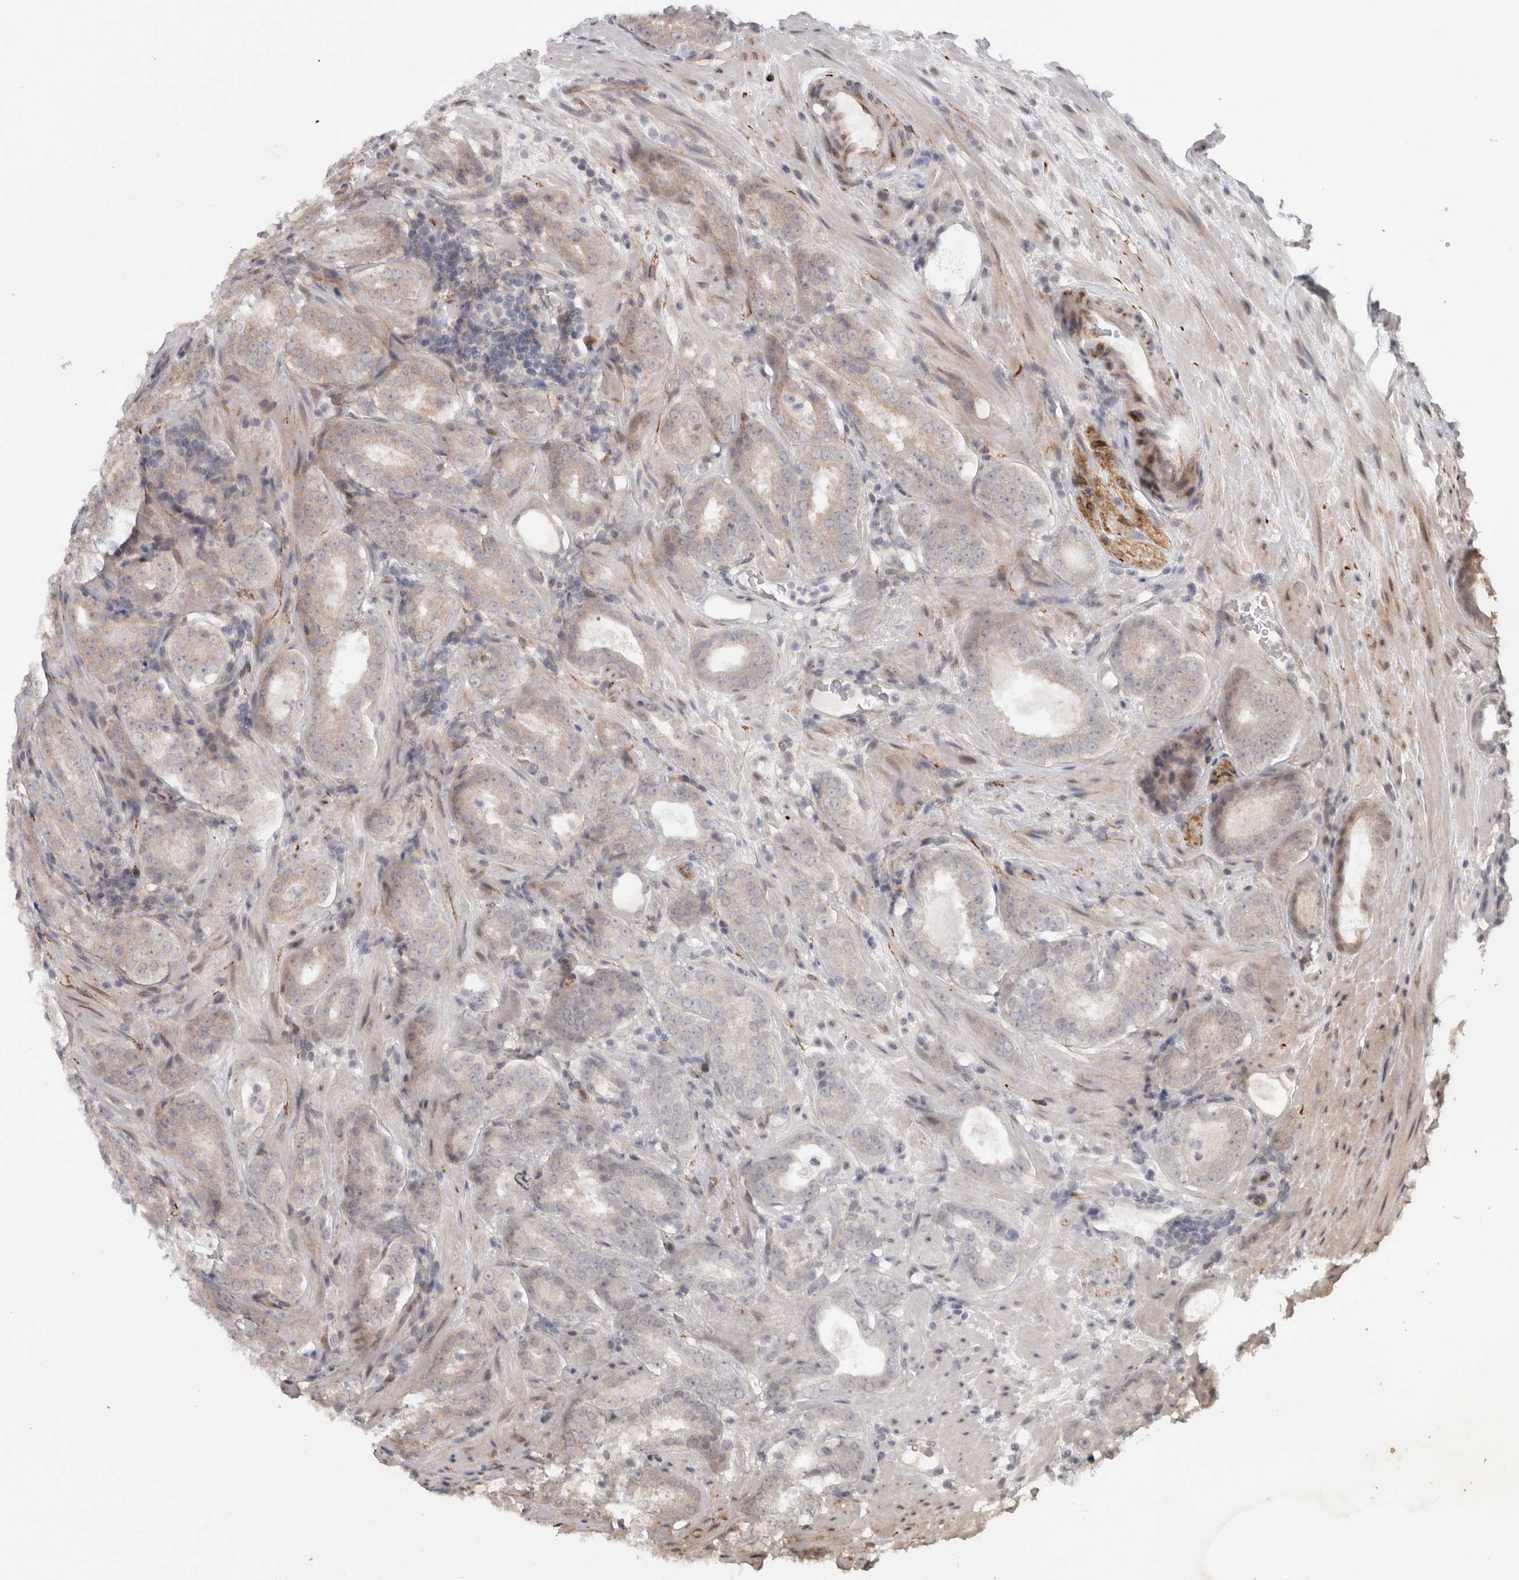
{"staining": {"intensity": "weak", "quantity": "<25%", "location": "cytoplasmic/membranous"}, "tissue": "prostate cancer", "cell_type": "Tumor cells", "image_type": "cancer", "snomed": [{"axis": "morphology", "description": "Adenocarcinoma, Low grade"}, {"axis": "topography", "description": "Prostate"}], "caption": "High power microscopy image of an immunohistochemistry (IHC) photomicrograph of low-grade adenocarcinoma (prostate), revealing no significant expression in tumor cells. (DAB (3,3'-diaminobenzidine) immunohistochemistry (IHC) with hematoxylin counter stain).", "gene": "ZNF318", "patient": {"sex": "male", "age": 69}}